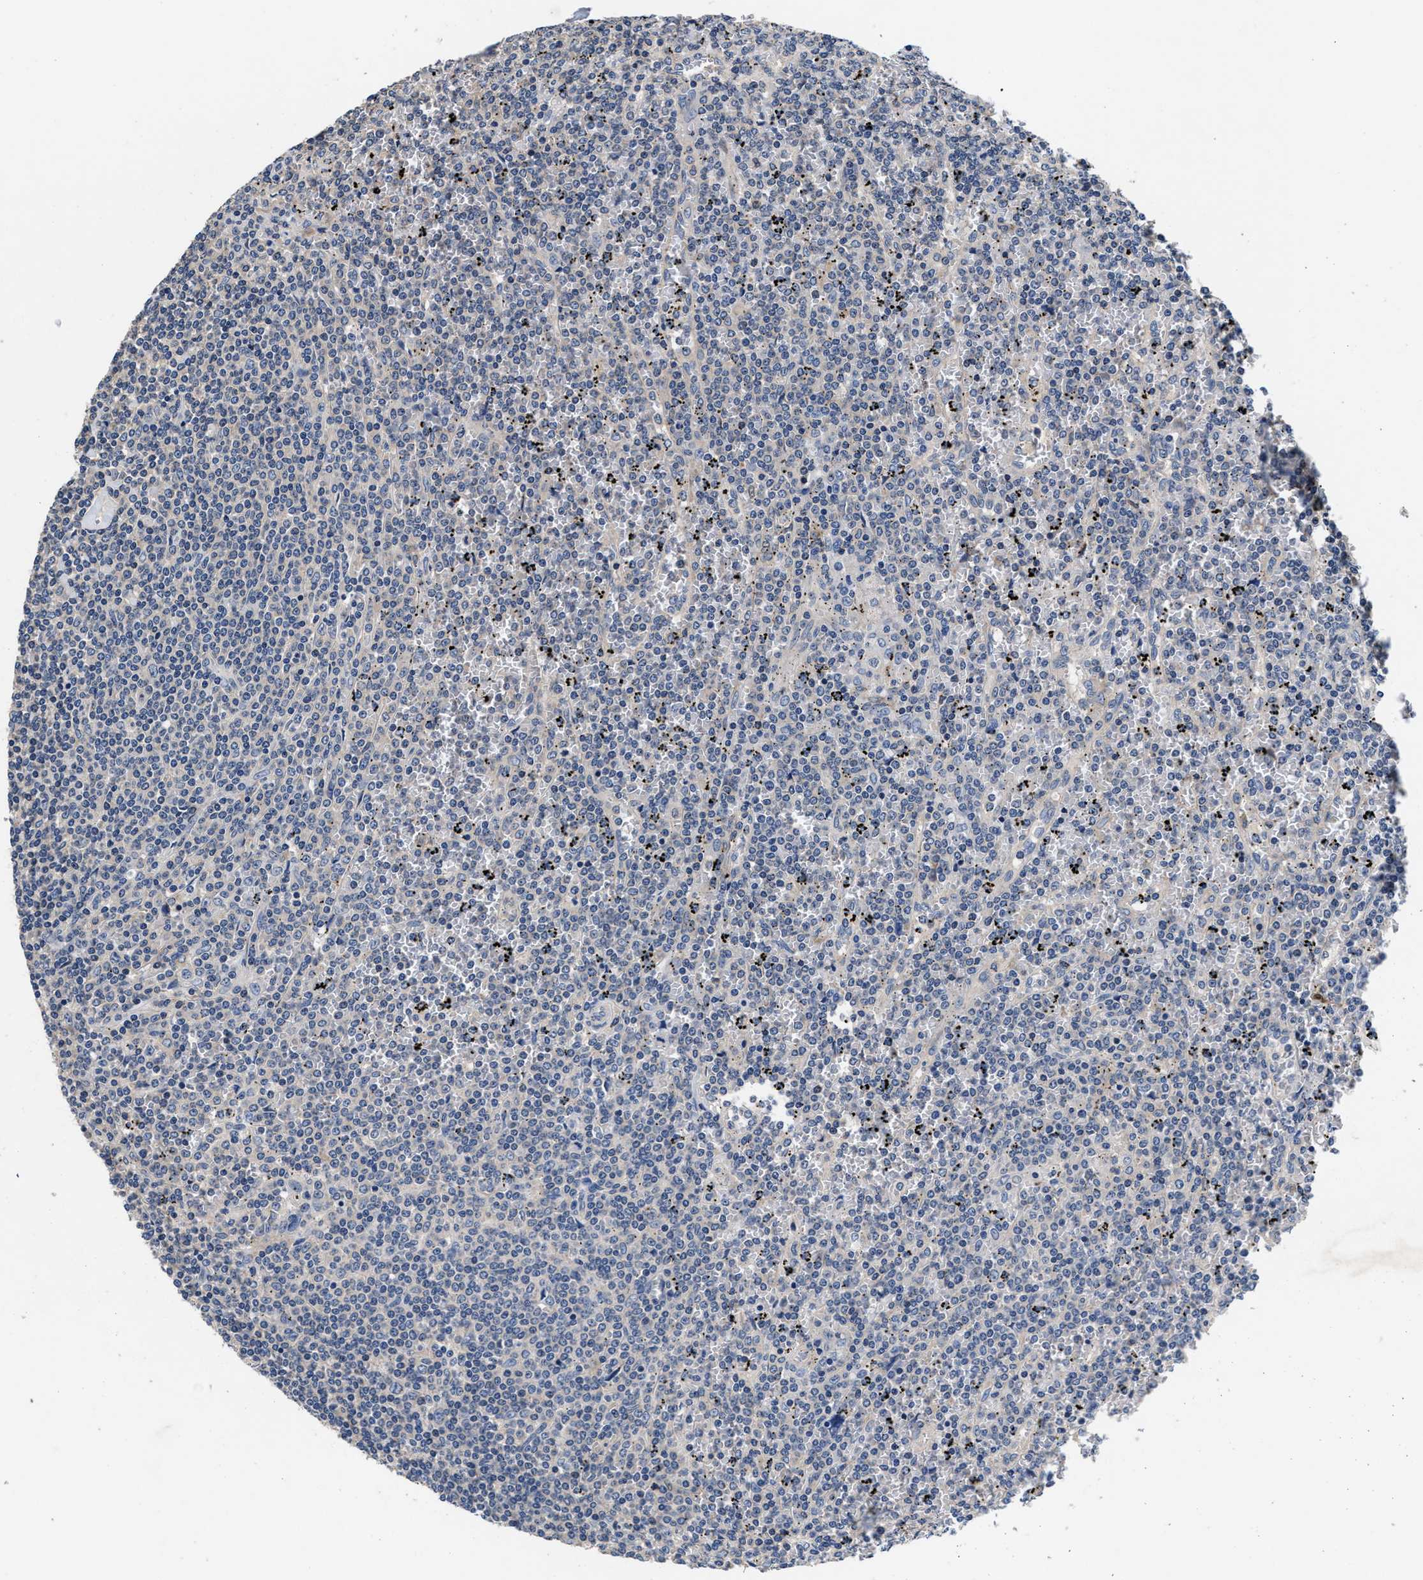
{"staining": {"intensity": "negative", "quantity": "none", "location": "none"}, "tissue": "lymphoma", "cell_type": "Tumor cells", "image_type": "cancer", "snomed": [{"axis": "morphology", "description": "Malignant lymphoma, non-Hodgkin's type, Low grade"}, {"axis": "topography", "description": "Spleen"}], "caption": "Tumor cells show no significant protein staining in lymphoma. The staining was performed using DAB to visualize the protein expression in brown, while the nuclei were stained in blue with hematoxylin (Magnification: 20x).", "gene": "ANKIB1", "patient": {"sex": "female", "age": 19}}